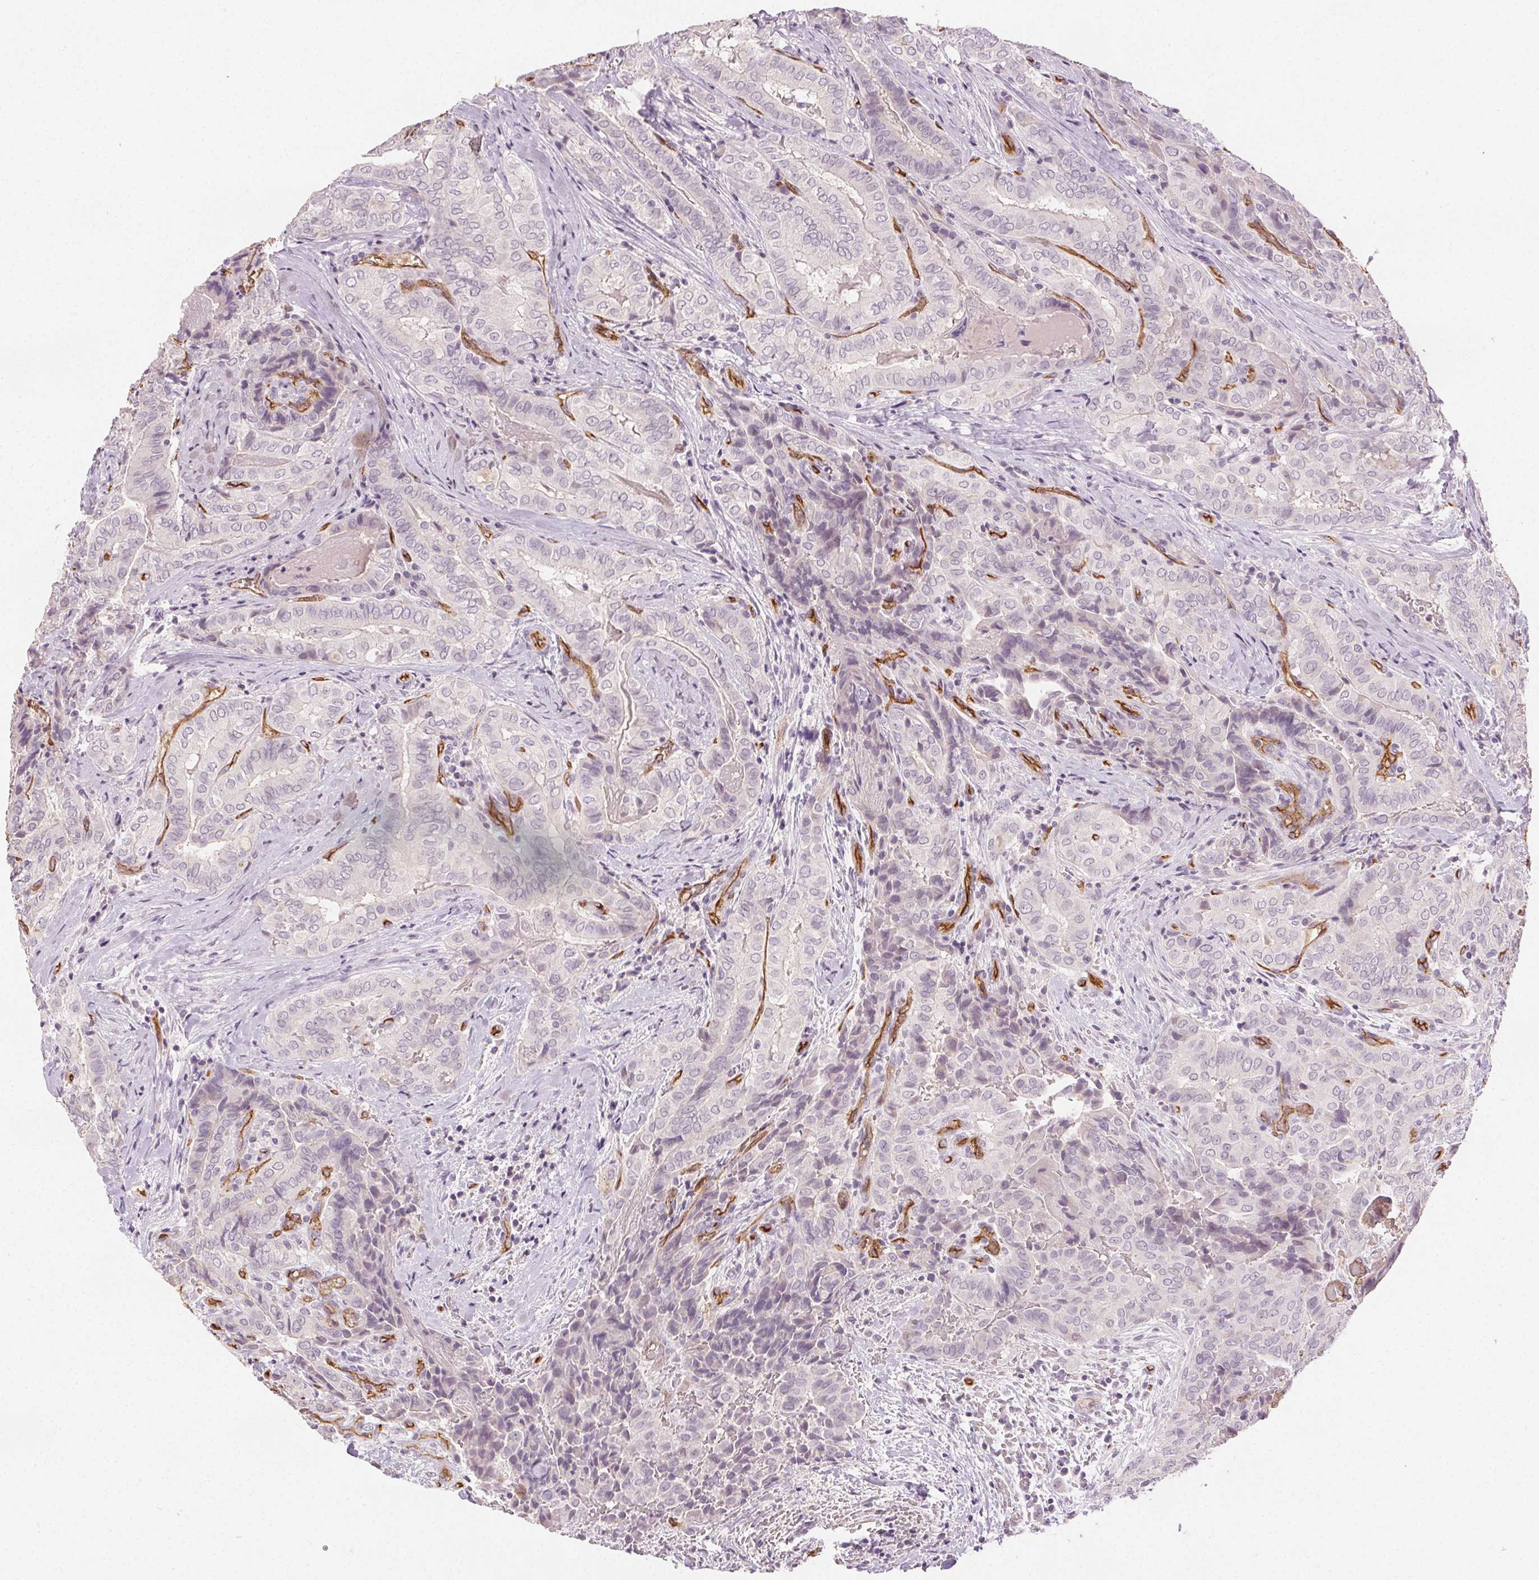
{"staining": {"intensity": "negative", "quantity": "none", "location": "none"}, "tissue": "thyroid cancer", "cell_type": "Tumor cells", "image_type": "cancer", "snomed": [{"axis": "morphology", "description": "Papillary adenocarcinoma, NOS"}, {"axis": "topography", "description": "Thyroid gland"}], "caption": "Immunohistochemical staining of human papillary adenocarcinoma (thyroid) shows no significant expression in tumor cells.", "gene": "PODXL", "patient": {"sex": "female", "age": 61}}